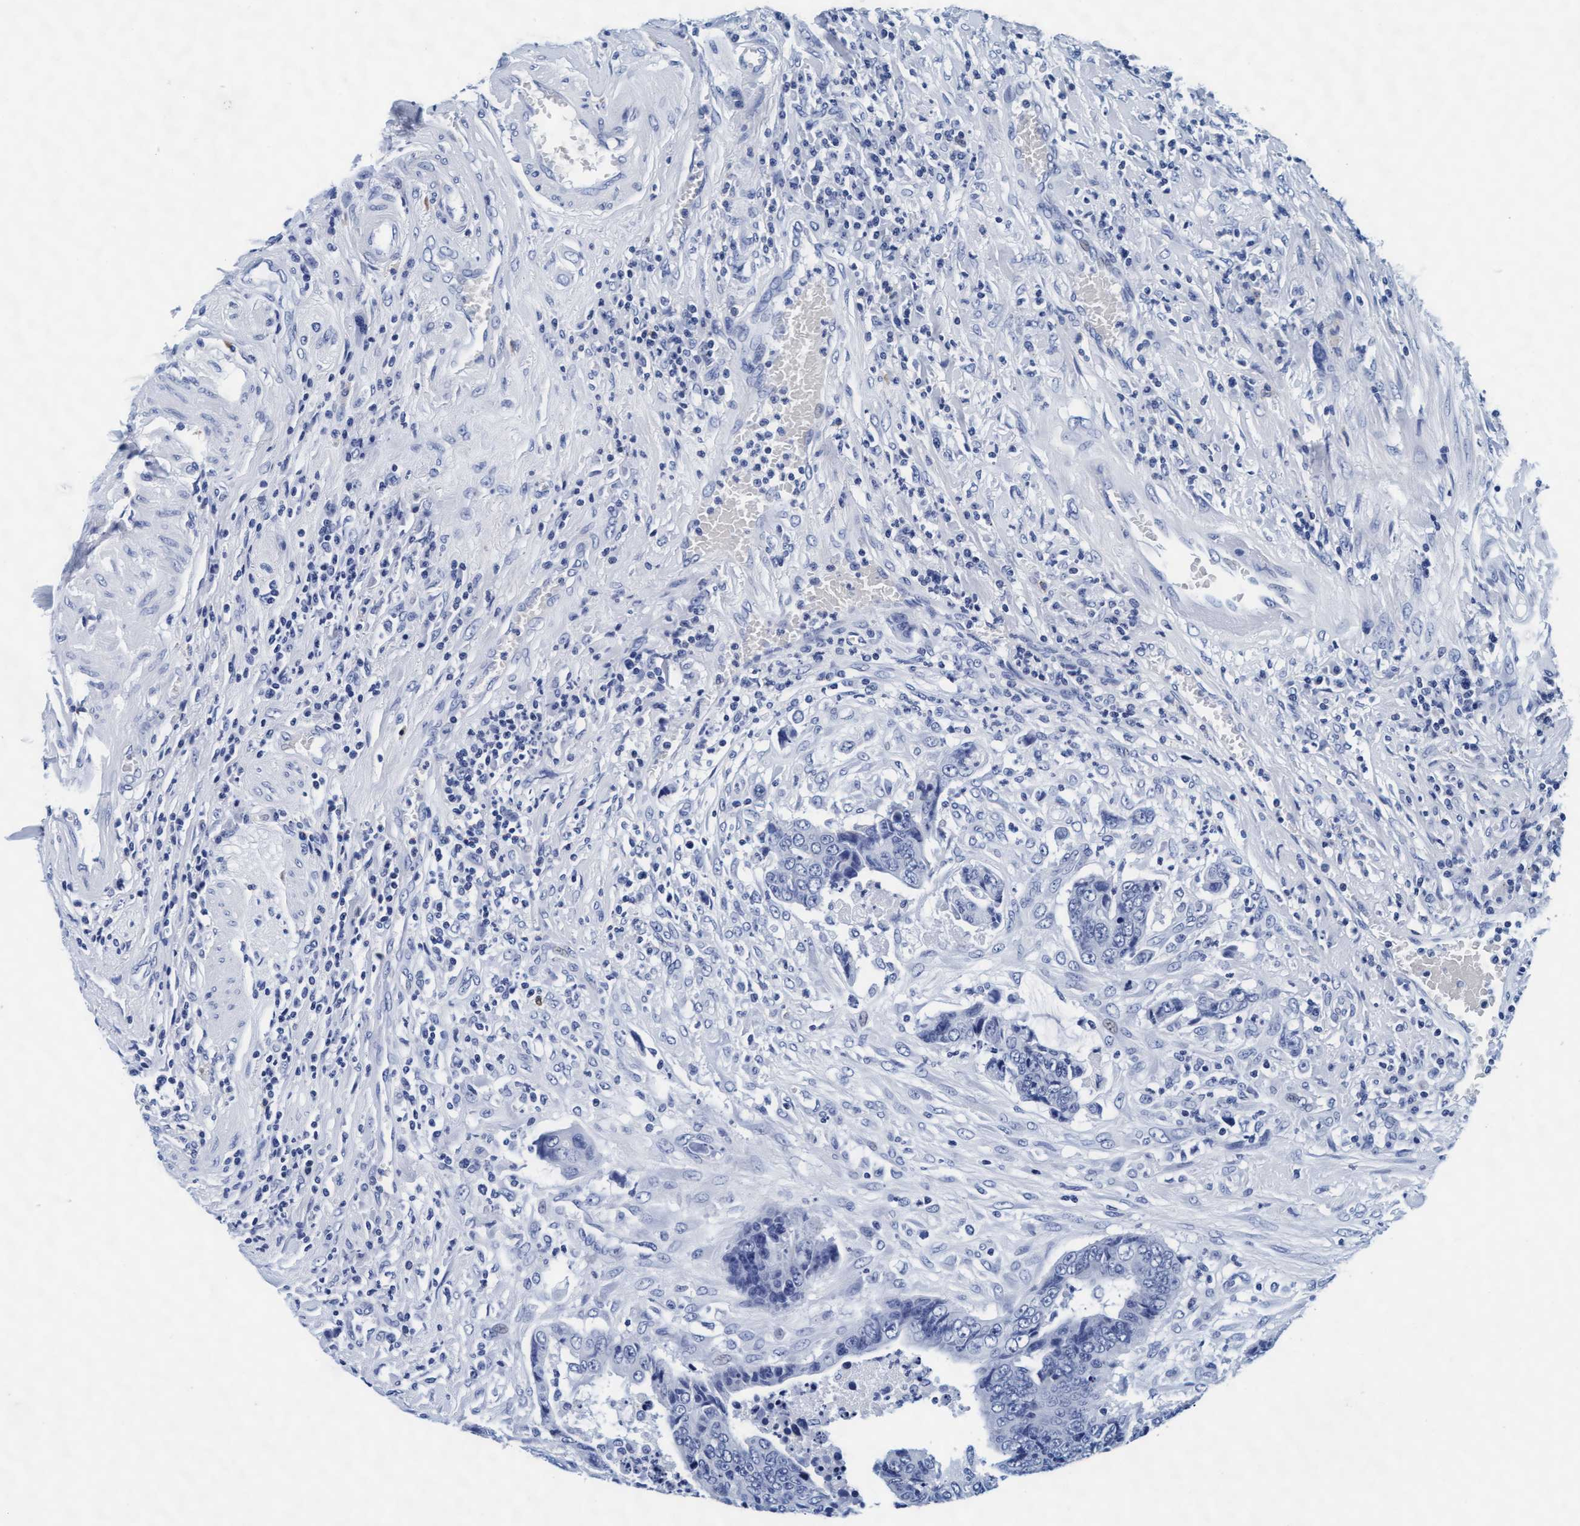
{"staining": {"intensity": "negative", "quantity": "none", "location": "none"}, "tissue": "colorectal cancer", "cell_type": "Tumor cells", "image_type": "cancer", "snomed": [{"axis": "morphology", "description": "Adenocarcinoma, NOS"}, {"axis": "topography", "description": "Rectum"}], "caption": "Human colorectal cancer stained for a protein using IHC reveals no staining in tumor cells.", "gene": "ARSG", "patient": {"sex": "male", "age": 84}}